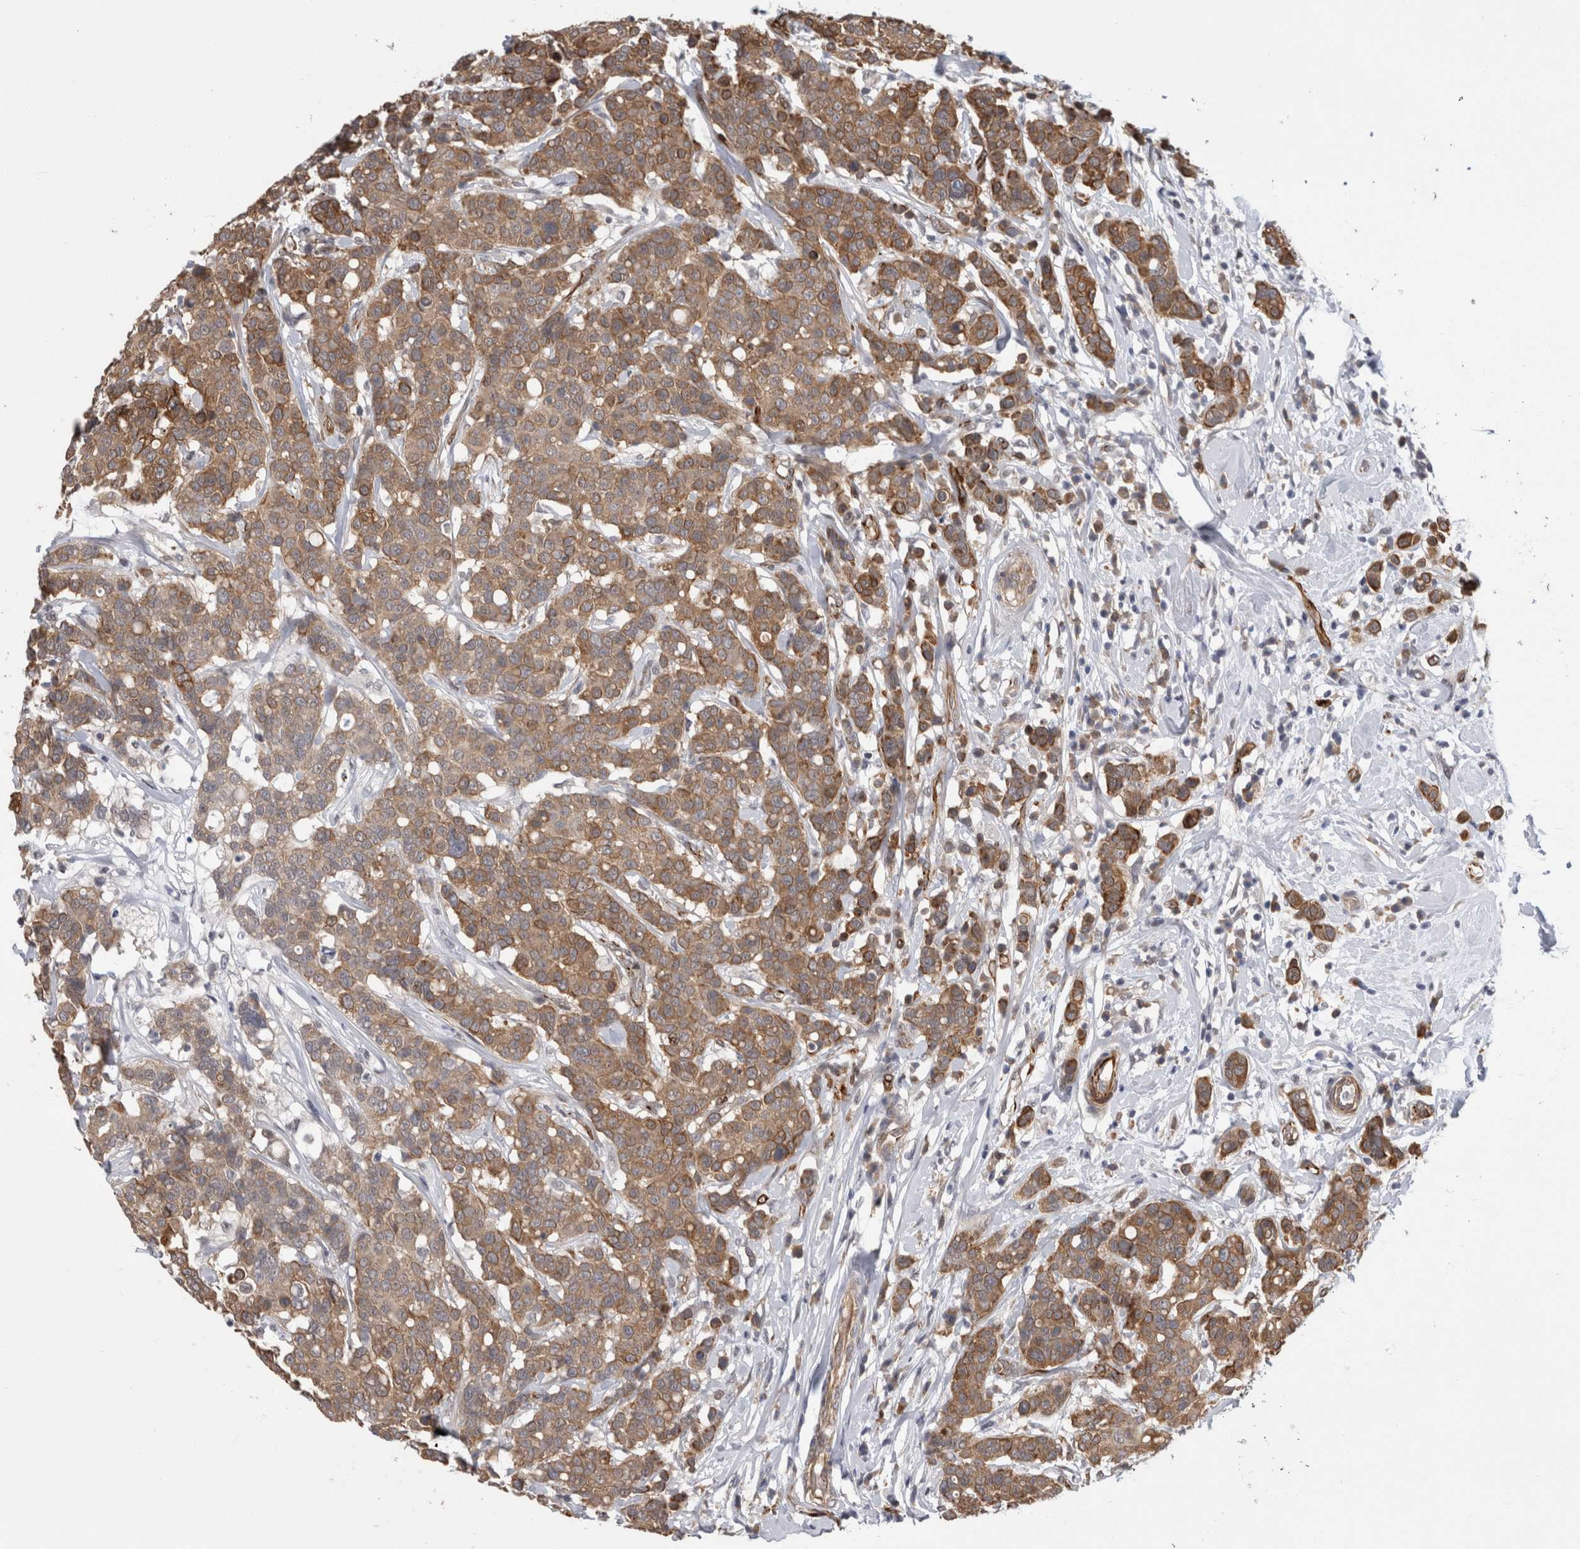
{"staining": {"intensity": "moderate", "quantity": ">75%", "location": "cytoplasmic/membranous"}, "tissue": "breast cancer", "cell_type": "Tumor cells", "image_type": "cancer", "snomed": [{"axis": "morphology", "description": "Duct carcinoma"}, {"axis": "topography", "description": "Breast"}], "caption": "Protein expression analysis of breast cancer (invasive ductal carcinoma) reveals moderate cytoplasmic/membranous staining in approximately >75% of tumor cells.", "gene": "FAM83H", "patient": {"sex": "female", "age": 27}}